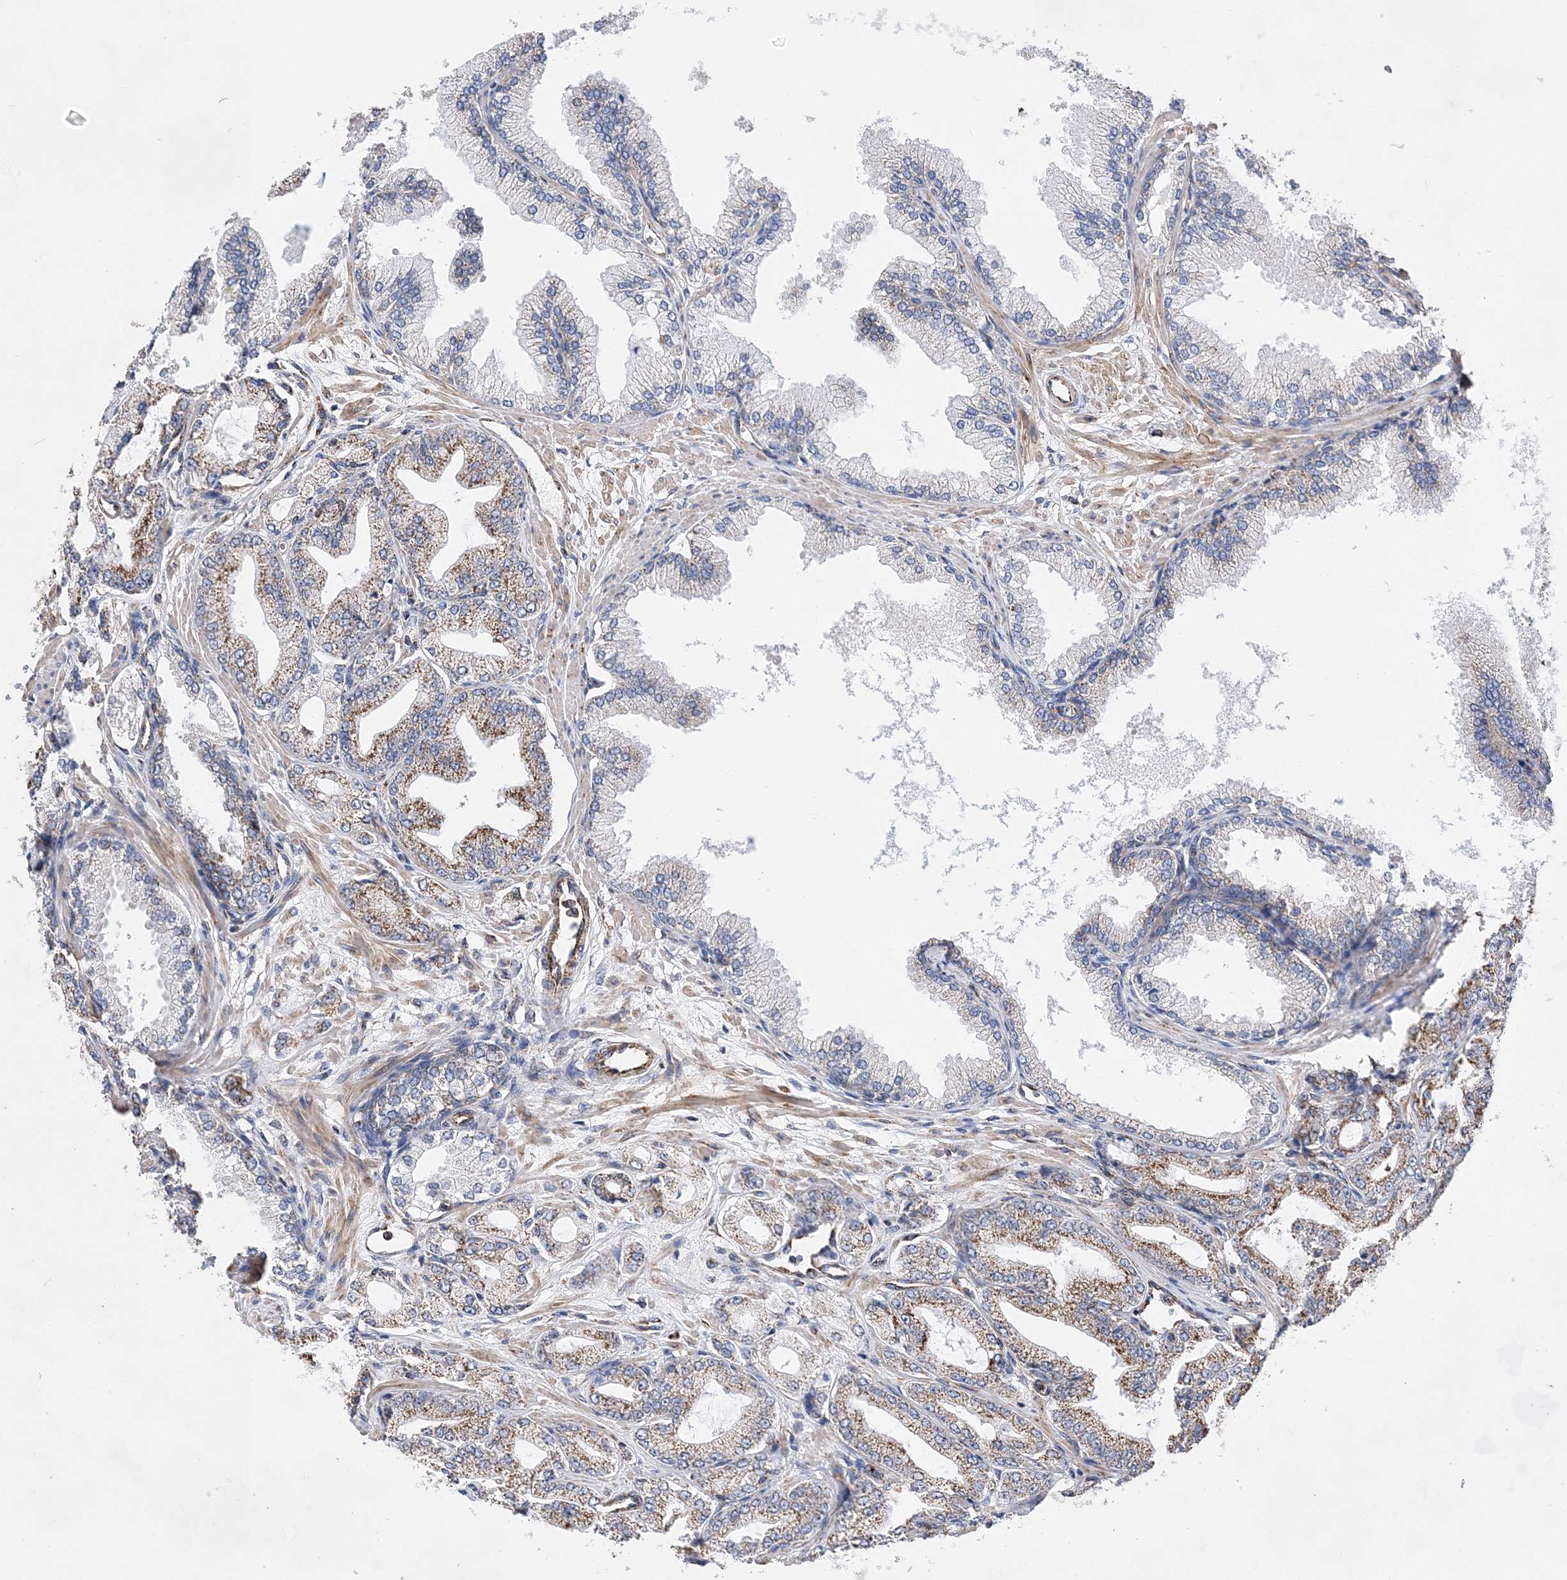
{"staining": {"intensity": "moderate", "quantity": "25%-75%", "location": "cytoplasmic/membranous"}, "tissue": "prostate cancer", "cell_type": "Tumor cells", "image_type": "cancer", "snomed": [{"axis": "morphology", "description": "Adenocarcinoma, Low grade"}, {"axis": "topography", "description": "Prostate"}], "caption": "Tumor cells demonstrate medium levels of moderate cytoplasmic/membranous expression in approximately 25%-75% of cells in human low-grade adenocarcinoma (prostate). Immunohistochemistry stains the protein of interest in brown and the nuclei are stained blue.", "gene": "ACOT9", "patient": {"sex": "male", "age": 63}}